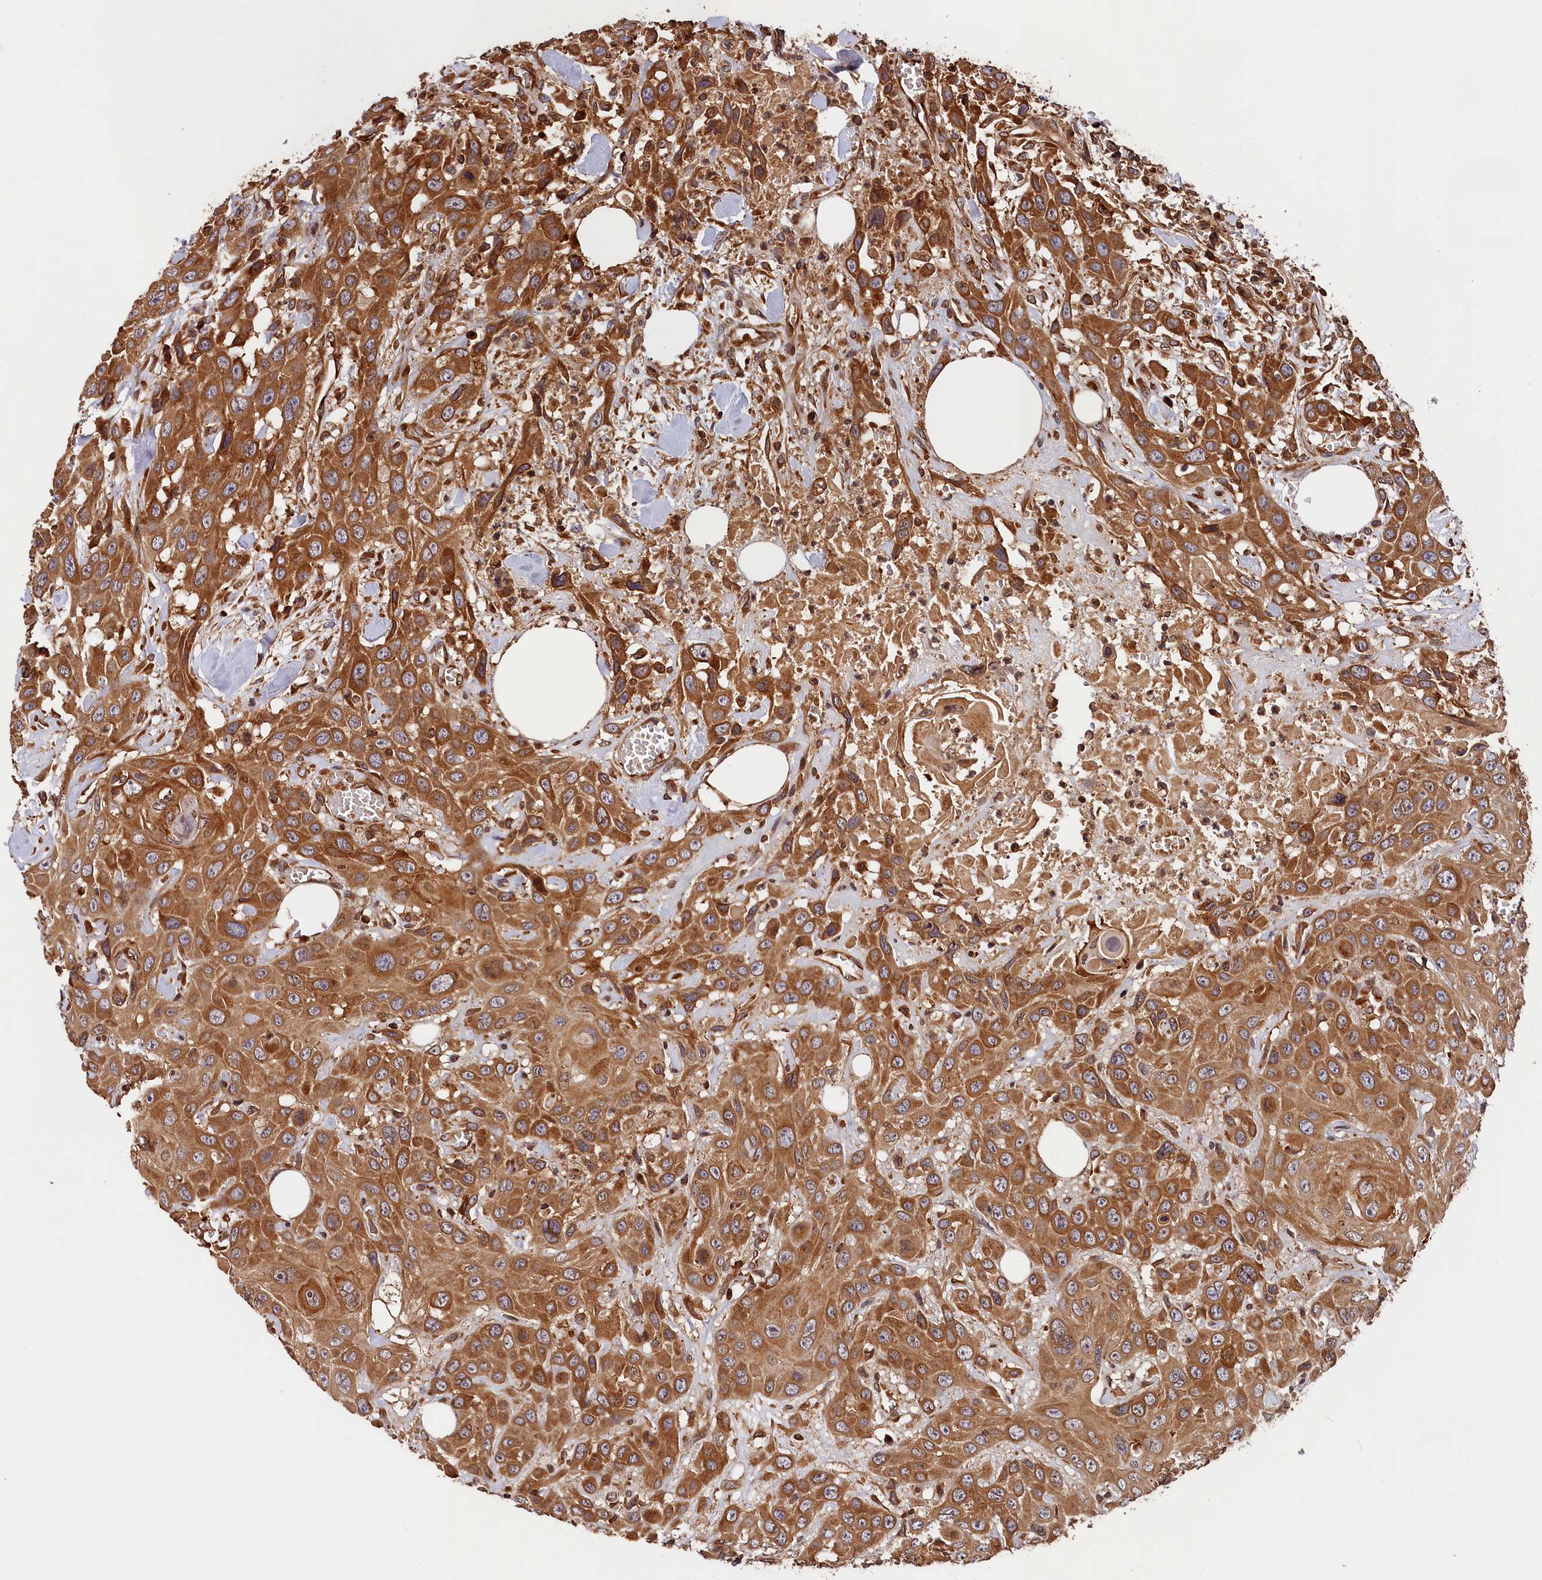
{"staining": {"intensity": "moderate", "quantity": ">75%", "location": "cytoplasmic/membranous"}, "tissue": "head and neck cancer", "cell_type": "Tumor cells", "image_type": "cancer", "snomed": [{"axis": "morphology", "description": "Squamous cell carcinoma, NOS"}, {"axis": "topography", "description": "Head-Neck"}], "caption": "A histopathology image showing moderate cytoplasmic/membranous expression in about >75% of tumor cells in head and neck squamous cell carcinoma, as visualized by brown immunohistochemical staining.", "gene": "HMOX2", "patient": {"sex": "male", "age": 81}}